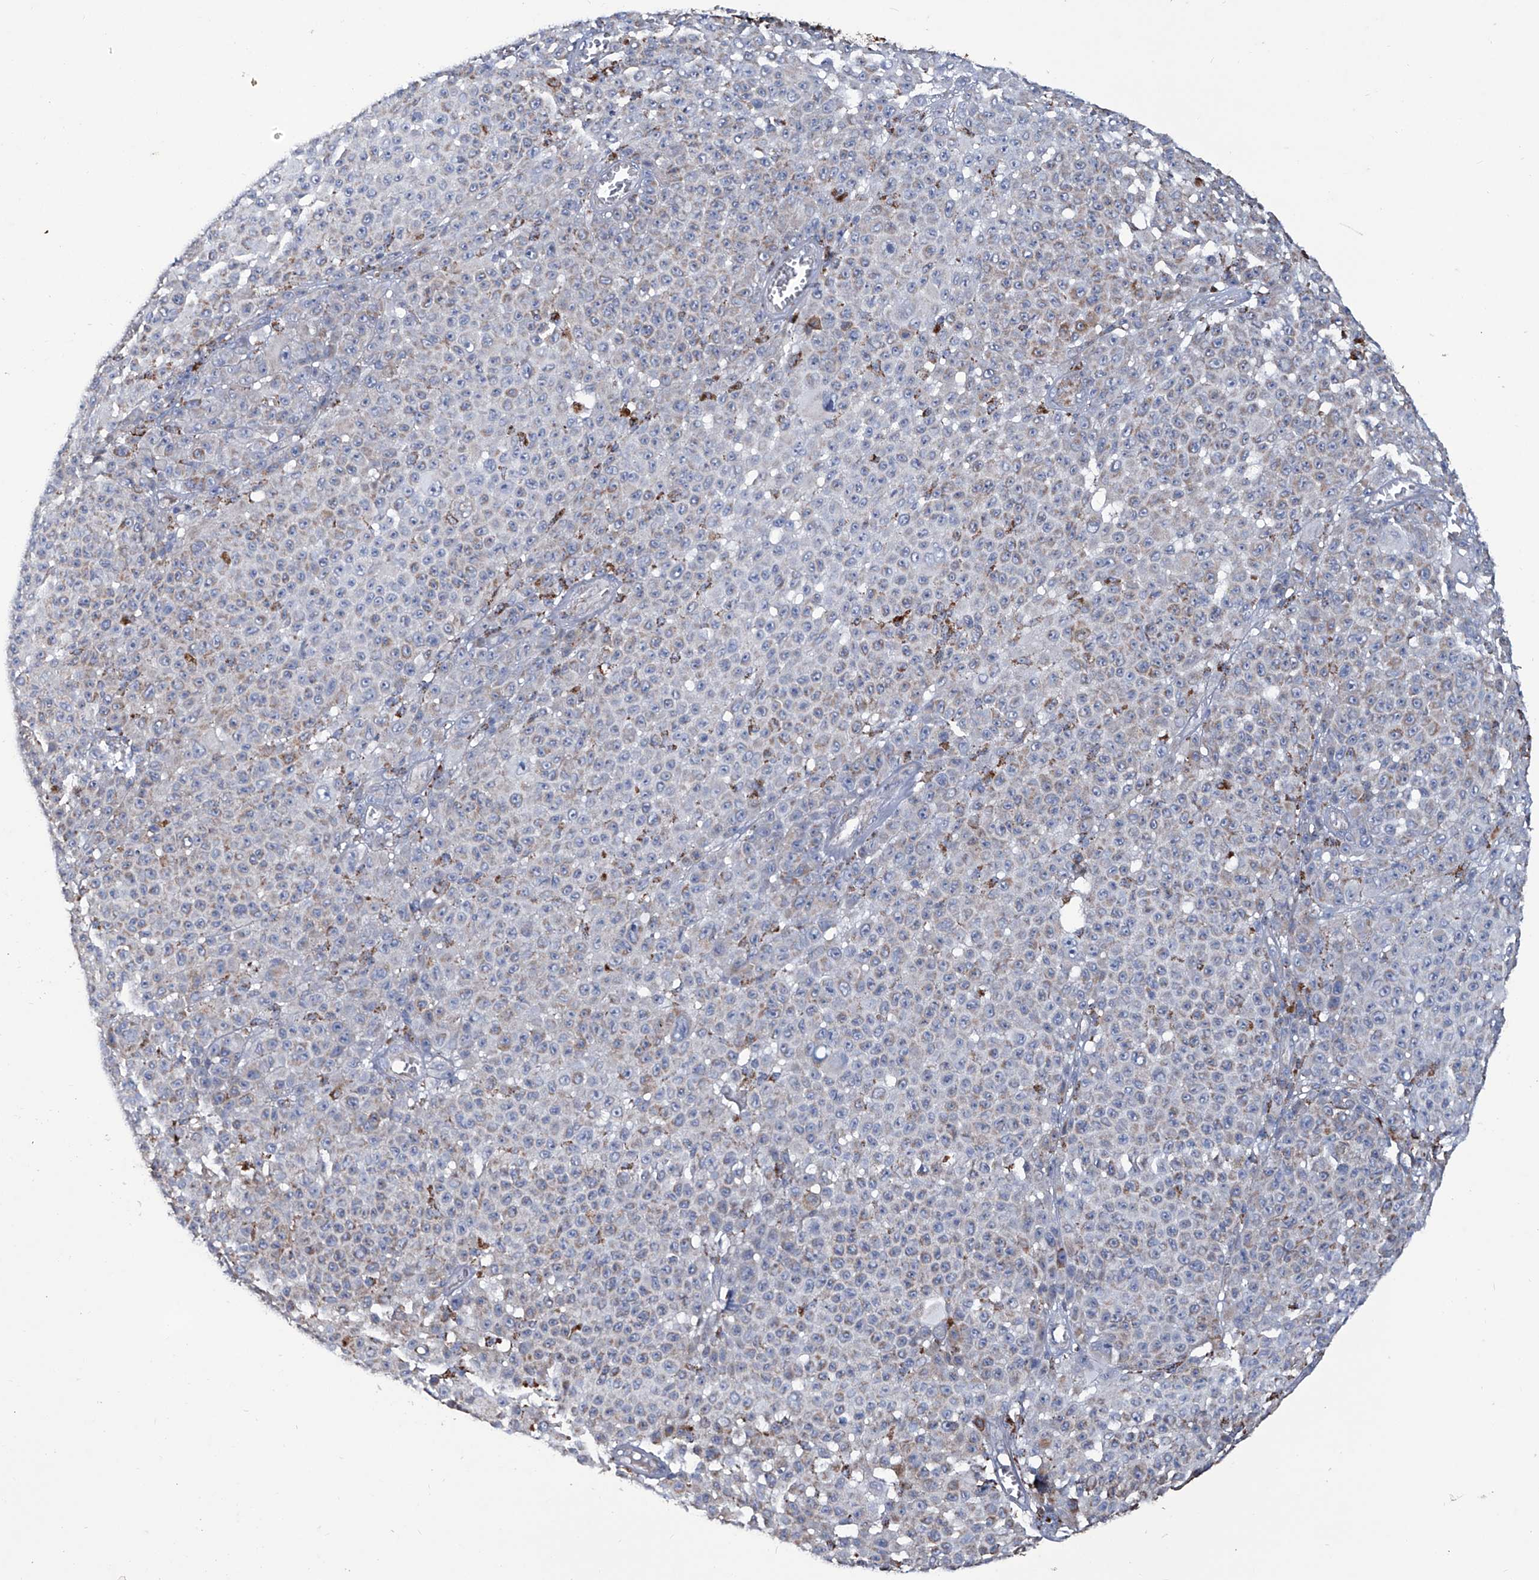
{"staining": {"intensity": "negative", "quantity": "none", "location": "none"}, "tissue": "melanoma", "cell_type": "Tumor cells", "image_type": "cancer", "snomed": [{"axis": "morphology", "description": "Malignant melanoma, NOS"}, {"axis": "topography", "description": "Skin"}], "caption": "High power microscopy photomicrograph of an IHC micrograph of melanoma, revealing no significant staining in tumor cells.", "gene": "NHS", "patient": {"sex": "female", "age": 94}}